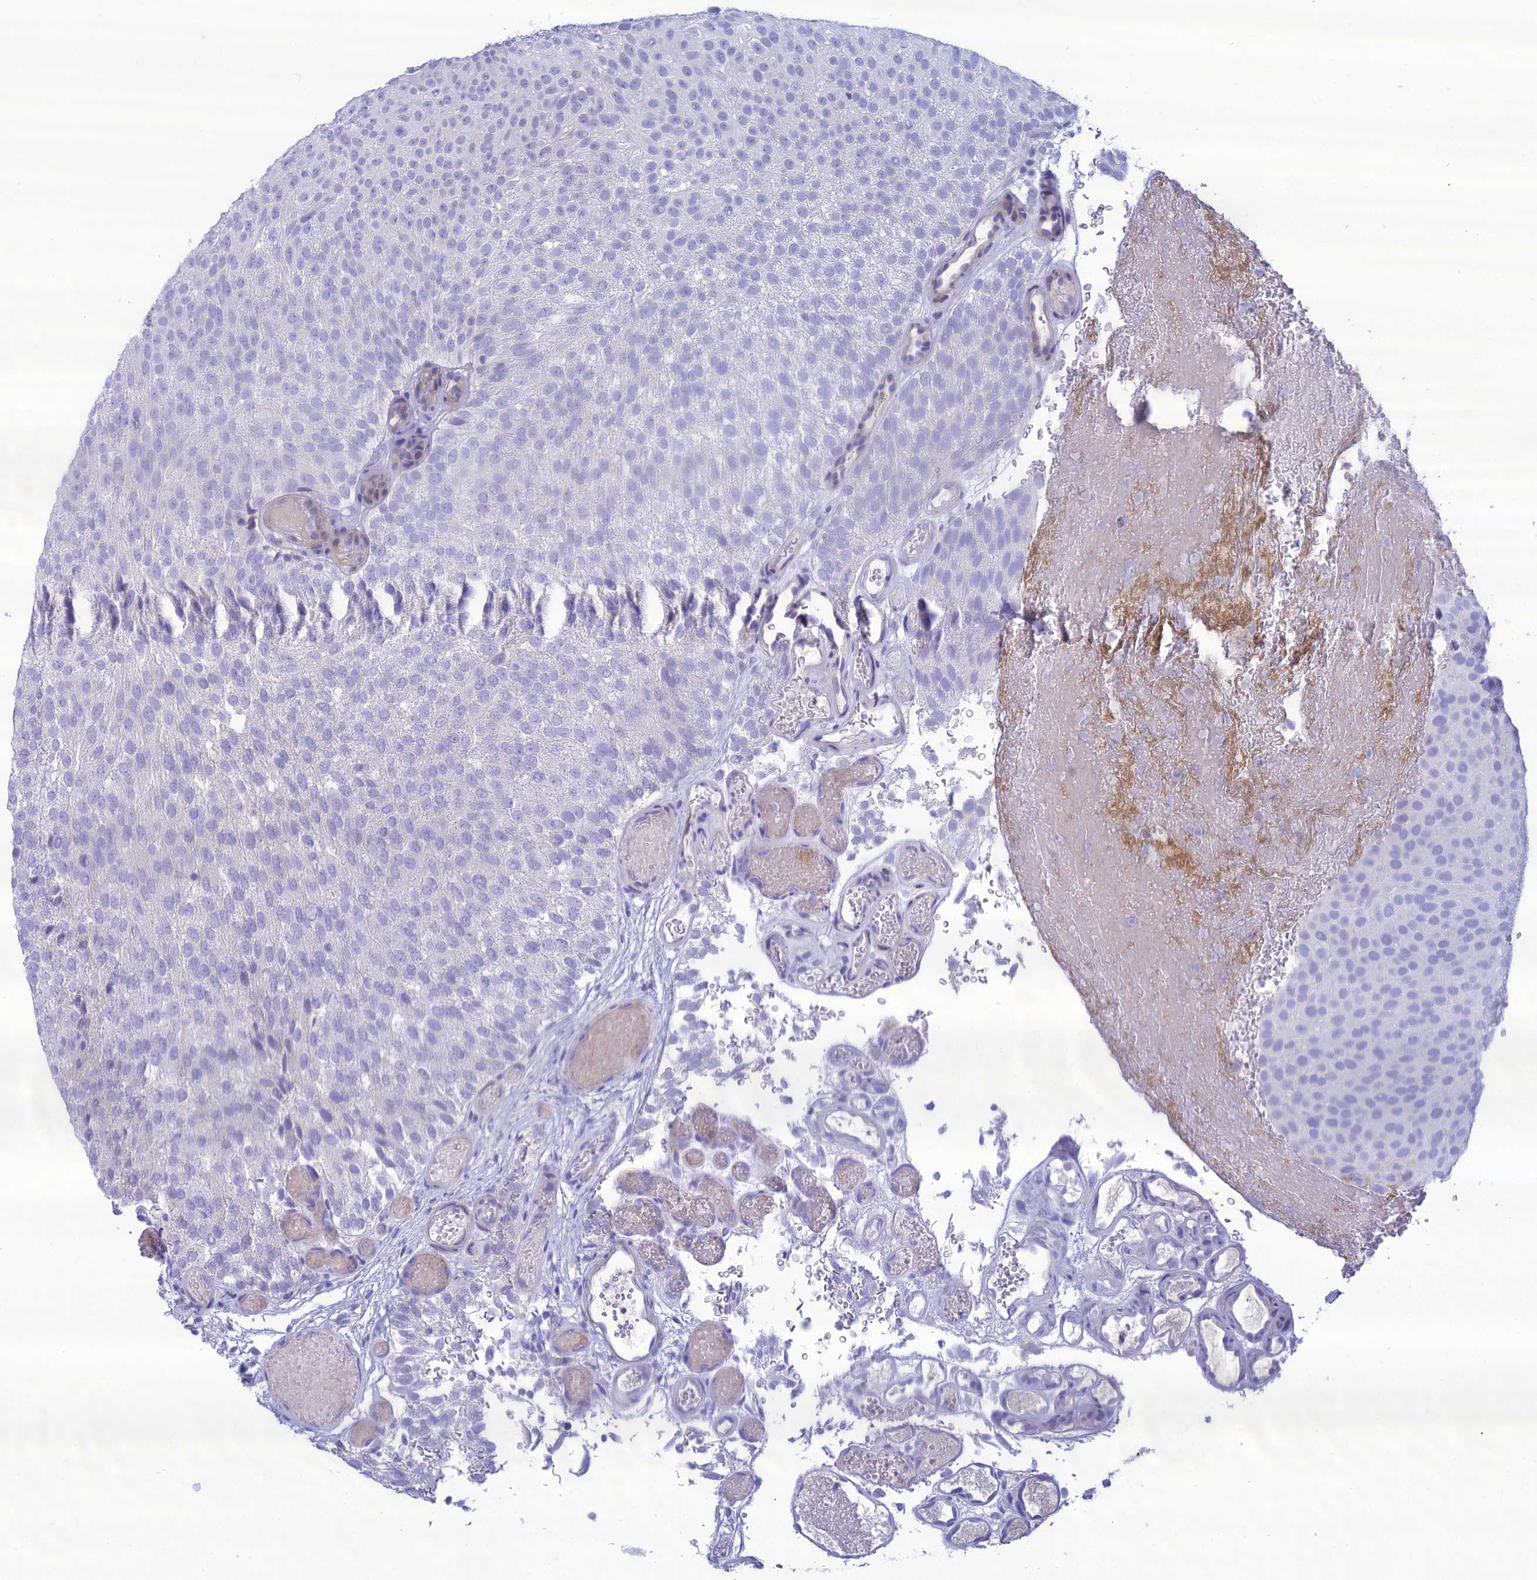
{"staining": {"intensity": "negative", "quantity": "none", "location": "none"}, "tissue": "urothelial cancer", "cell_type": "Tumor cells", "image_type": "cancer", "snomed": [{"axis": "morphology", "description": "Urothelial carcinoma, Low grade"}, {"axis": "topography", "description": "Urinary bladder"}], "caption": "Urothelial cancer stained for a protein using IHC shows no positivity tumor cells.", "gene": "CRB2", "patient": {"sex": "male", "age": 78}}